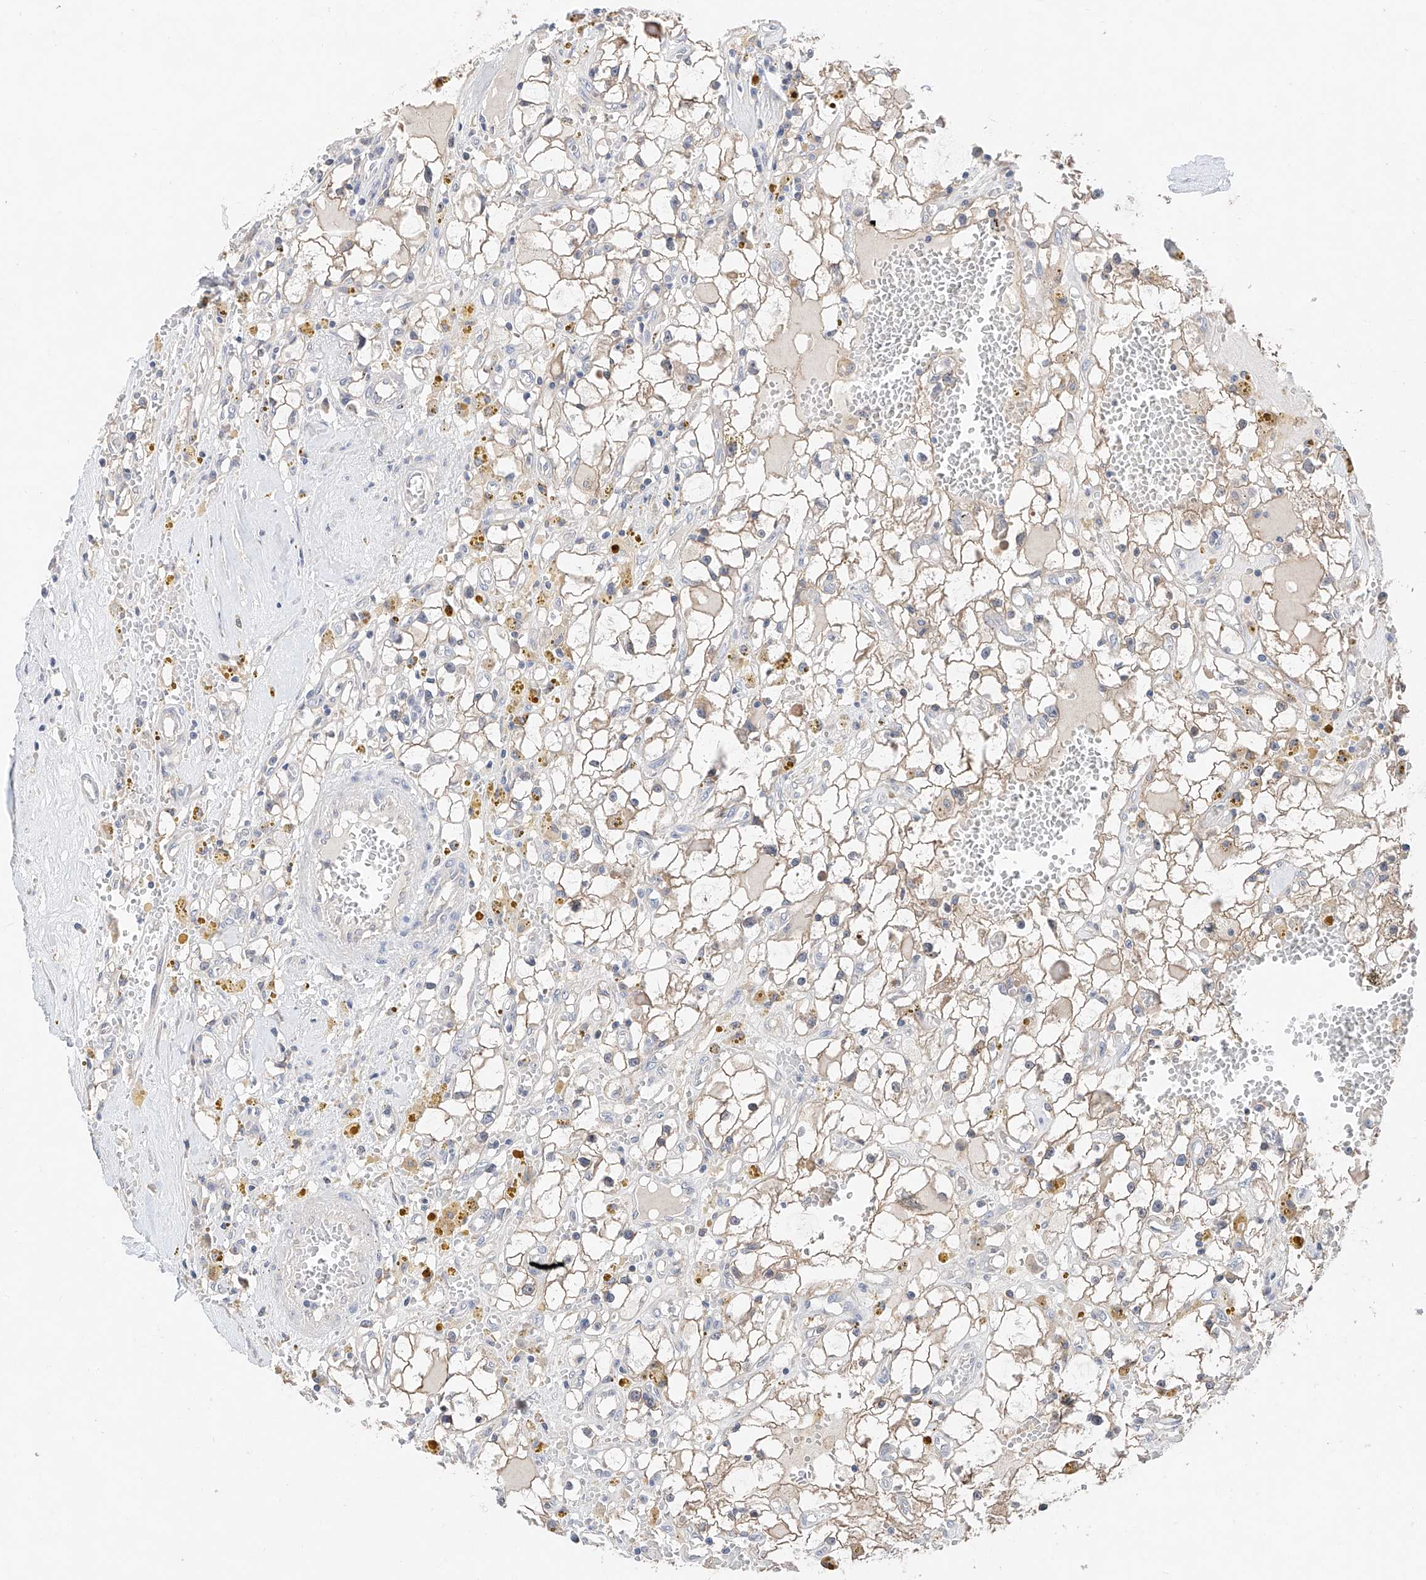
{"staining": {"intensity": "weak", "quantity": "25%-75%", "location": "cytoplasmic/membranous"}, "tissue": "renal cancer", "cell_type": "Tumor cells", "image_type": "cancer", "snomed": [{"axis": "morphology", "description": "Adenocarcinoma, NOS"}, {"axis": "topography", "description": "Kidney"}], "caption": "Tumor cells show low levels of weak cytoplasmic/membranous staining in about 25%-75% of cells in renal adenocarcinoma. (DAB IHC, brown staining for protein, blue staining for nuclei).", "gene": "FUCA2", "patient": {"sex": "male", "age": 56}}